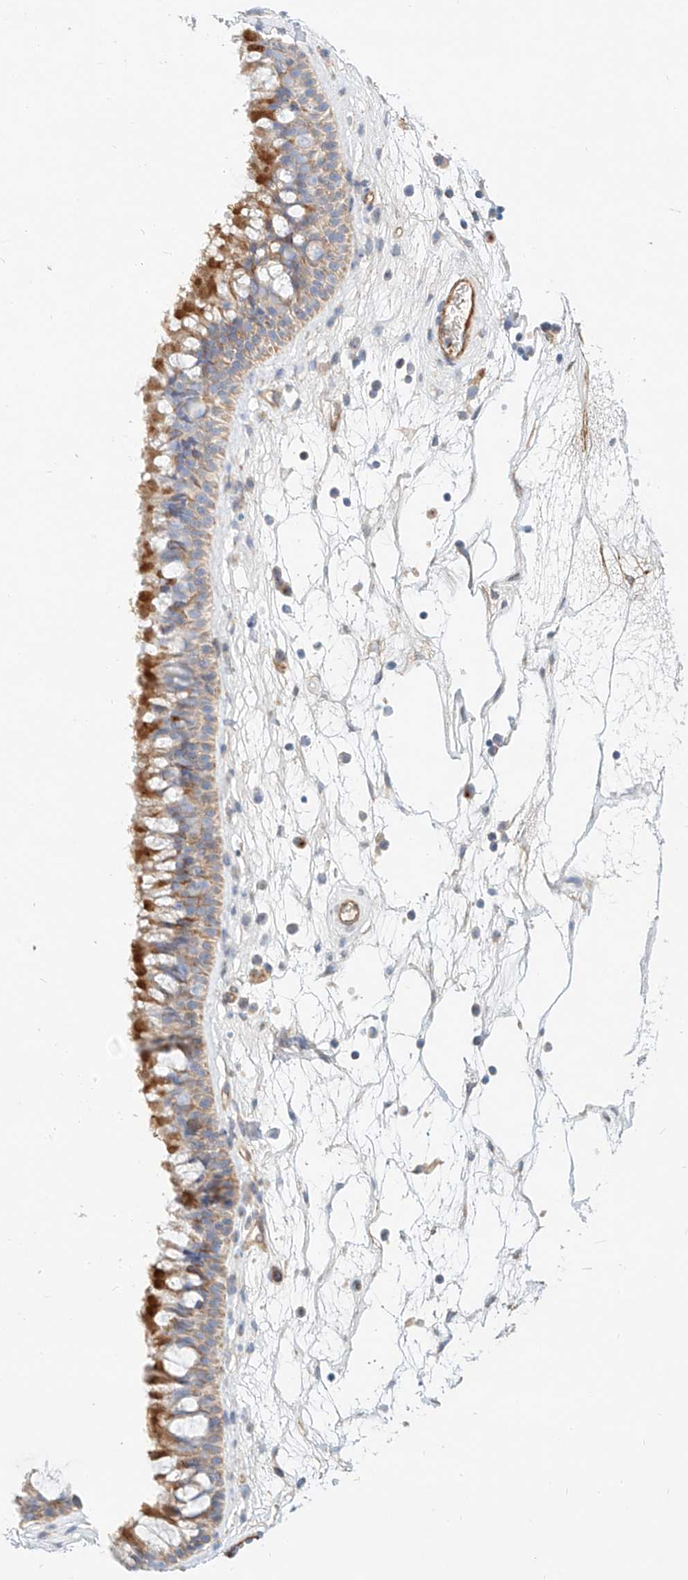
{"staining": {"intensity": "strong", "quantity": "<25%", "location": "cytoplasmic/membranous"}, "tissue": "nasopharynx", "cell_type": "Respiratory epithelial cells", "image_type": "normal", "snomed": [{"axis": "morphology", "description": "Normal tissue, NOS"}, {"axis": "topography", "description": "Nasopharynx"}], "caption": "Strong cytoplasmic/membranous positivity is present in approximately <25% of respiratory epithelial cells in benign nasopharynx. (DAB (3,3'-diaminobenzidine) = brown stain, brightfield microscopy at high magnification).", "gene": "KCNH5", "patient": {"sex": "male", "age": 64}}